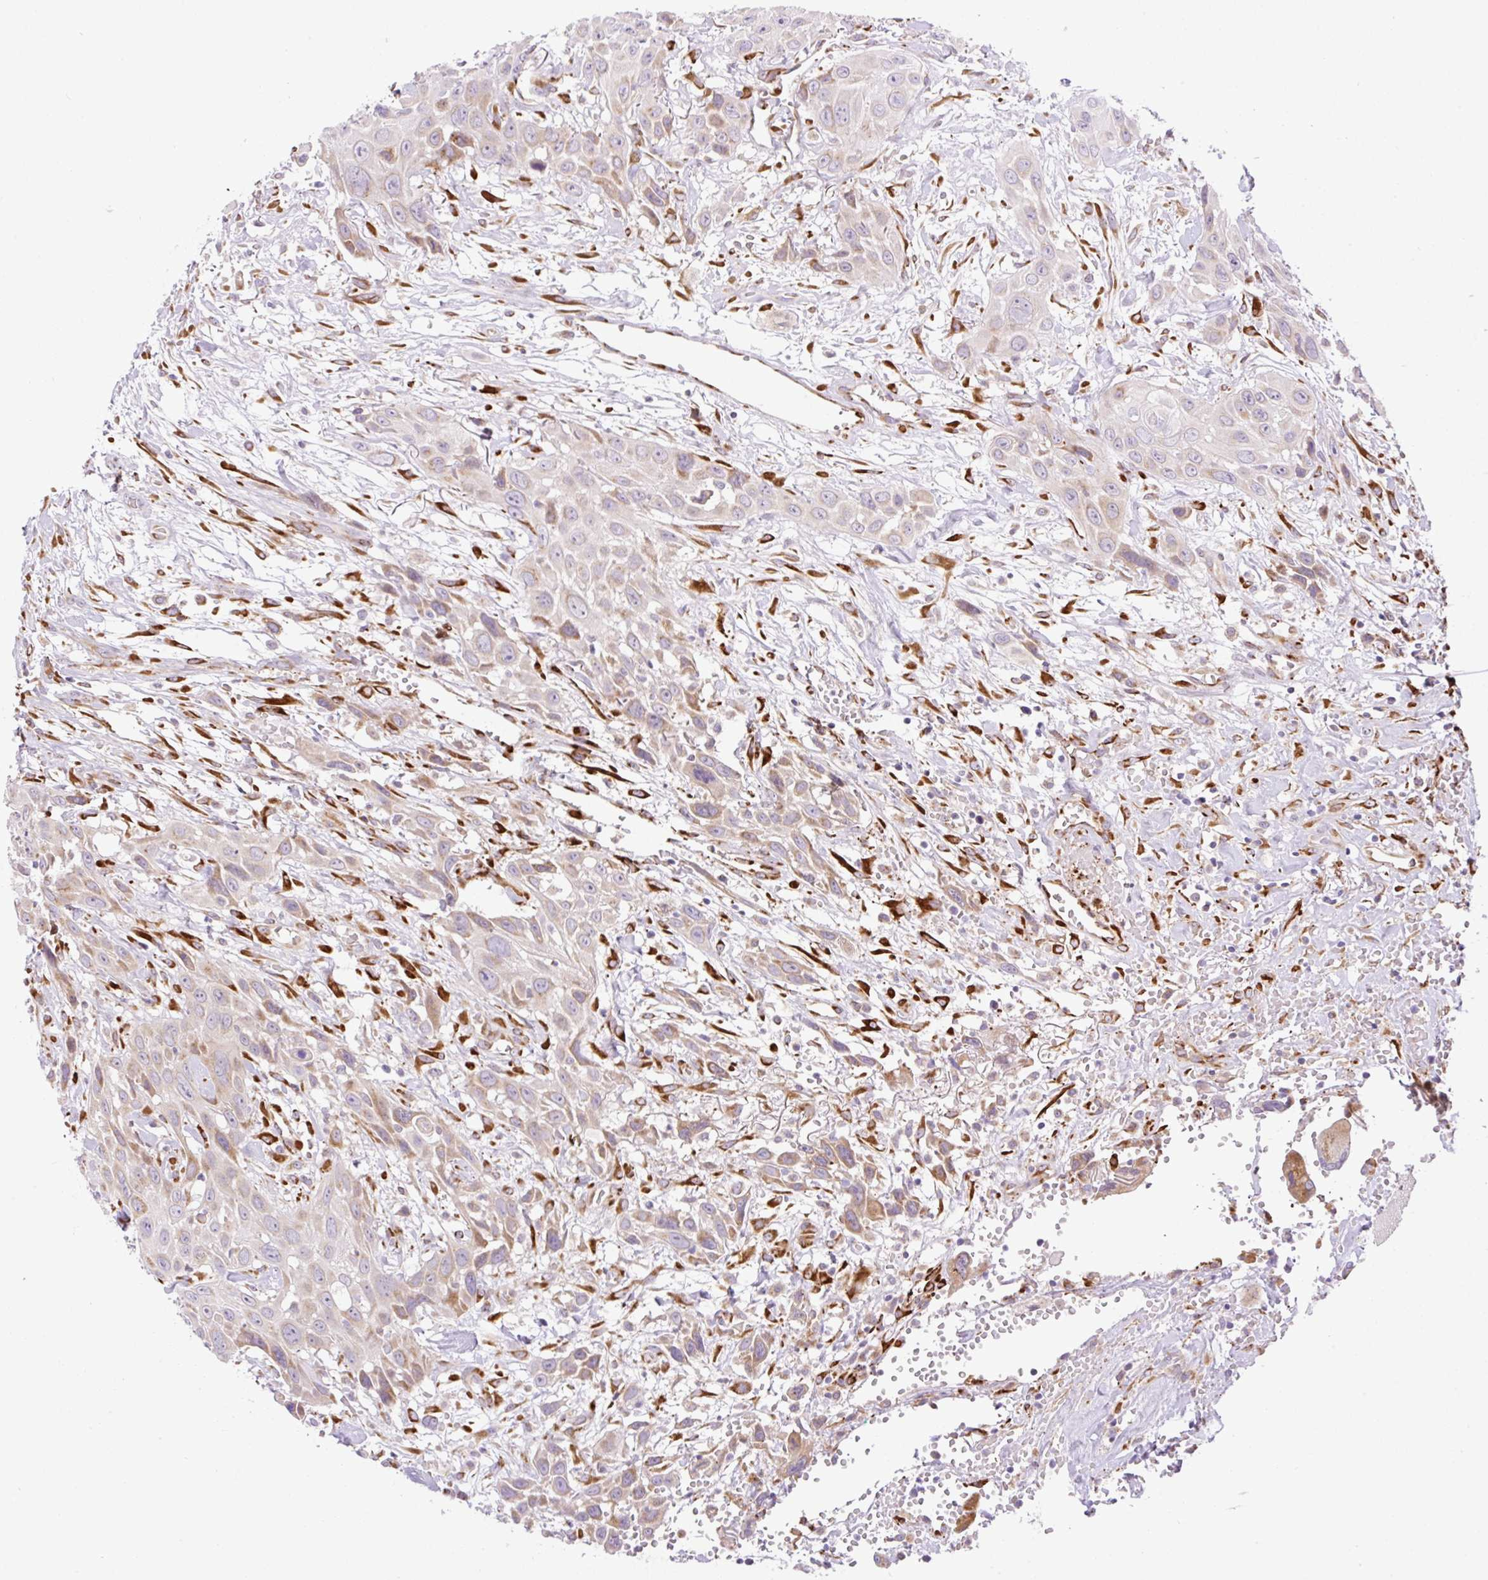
{"staining": {"intensity": "moderate", "quantity": "25%-75%", "location": "cytoplasmic/membranous"}, "tissue": "head and neck cancer", "cell_type": "Tumor cells", "image_type": "cancer", "snomed": [{"axis": "morphology", "description": "Squamous cell carcinoma, NOS"}, {"axis": "topography", "description": "Head-Neck"}], "caption": "Head and neck cancer (squamous cell carcinoma) stained for a protein shows moderate cytoplasmic/membranous positivity in tumor cells. (DAB = brown stain, brightfield microscopy at high magnification).", "gene": "RAB30", "patient": {"sex": "male", "age": 81}}